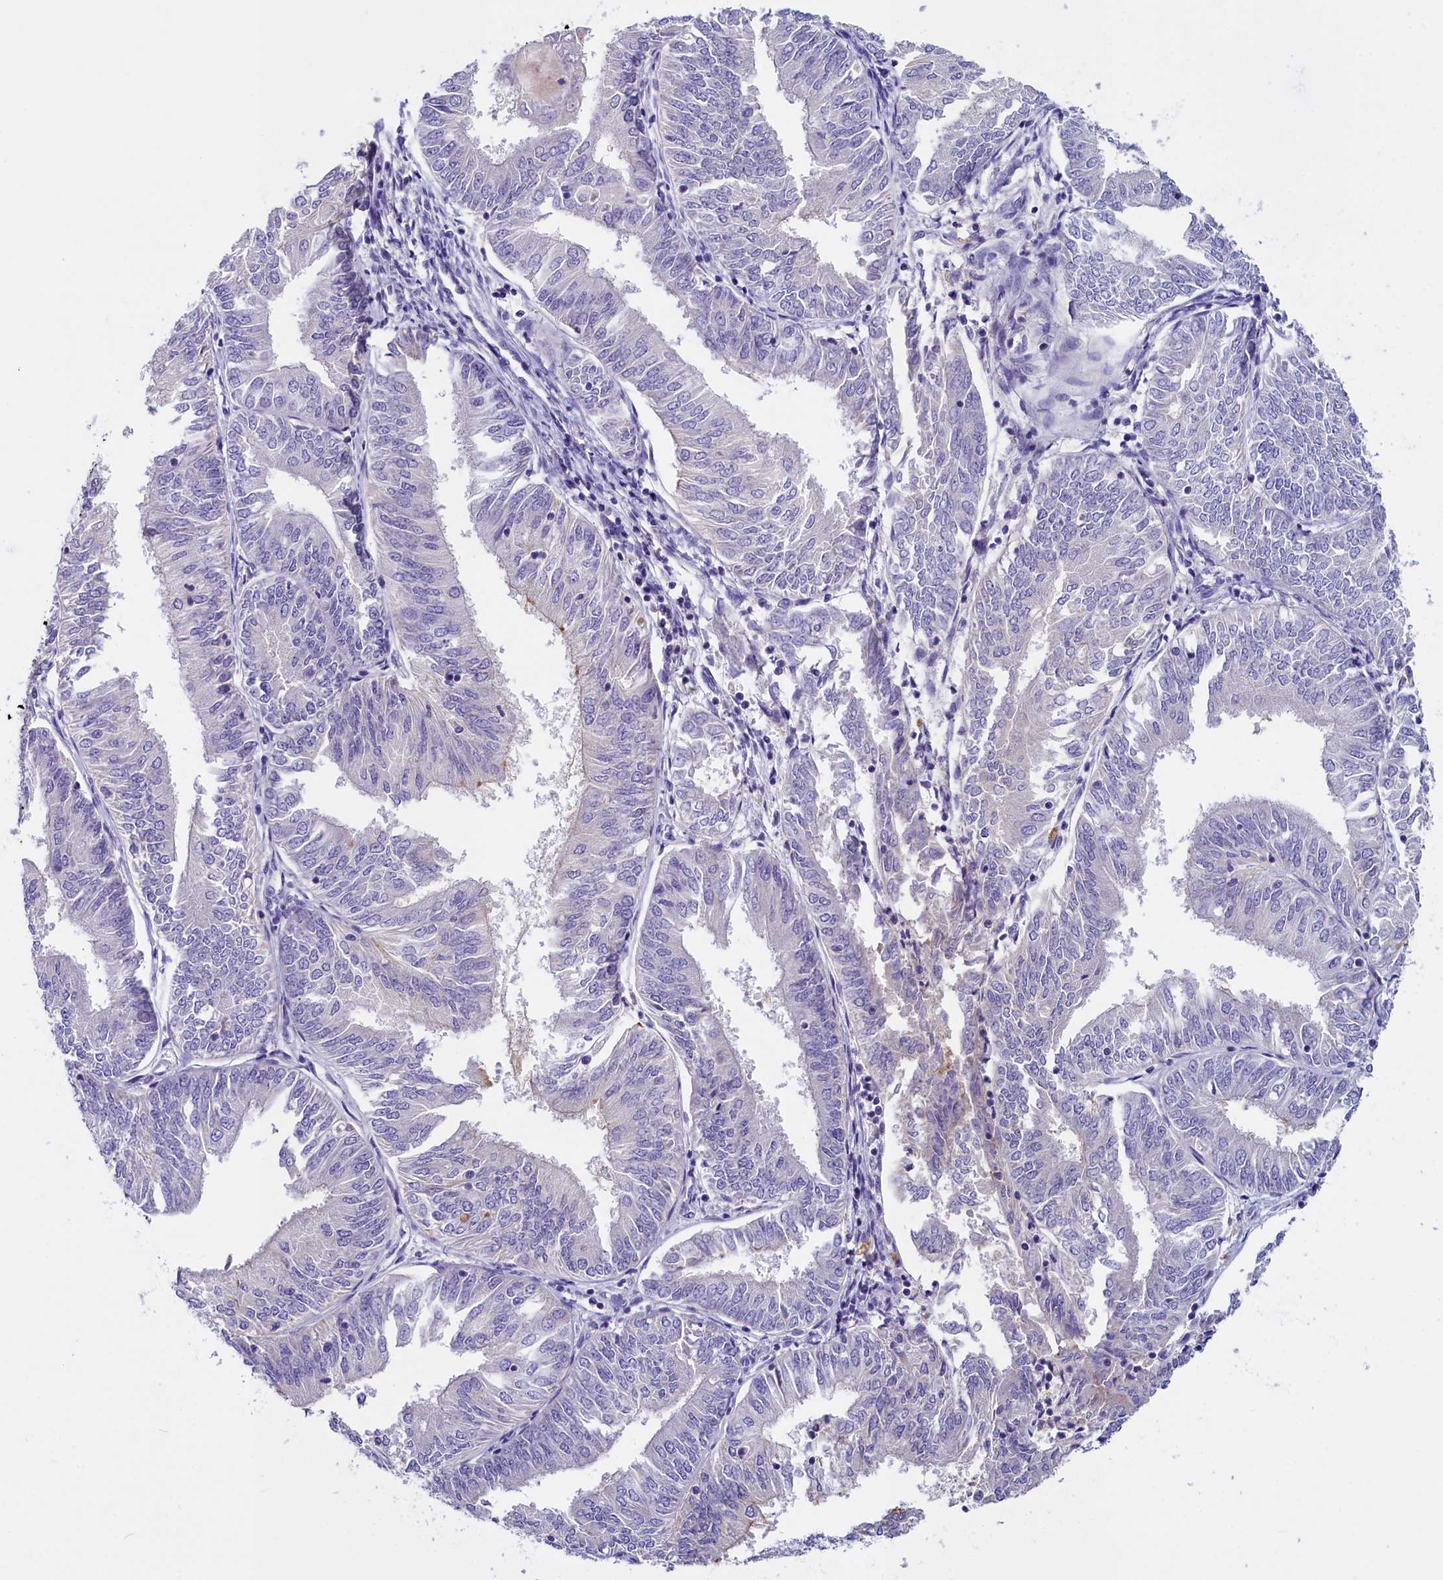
{"staining": {"intensity": "negative", "quantity": "none", "location": "none"}, "tissue": "endometrial cancer", "cell_type": "Tumor cells", "image_type": "cancer", "snomed": [{"axis": "morphology", "description": "Adenocarcinoma, NOS"}, {"axis": "topography", "description": "Endometrium"}], "caption": "Micrograph shows no significant protein expression in tumor cells of endometrial cancer.", "gene": "RTTN", "patient": {"sex": "female", "age": 58}}